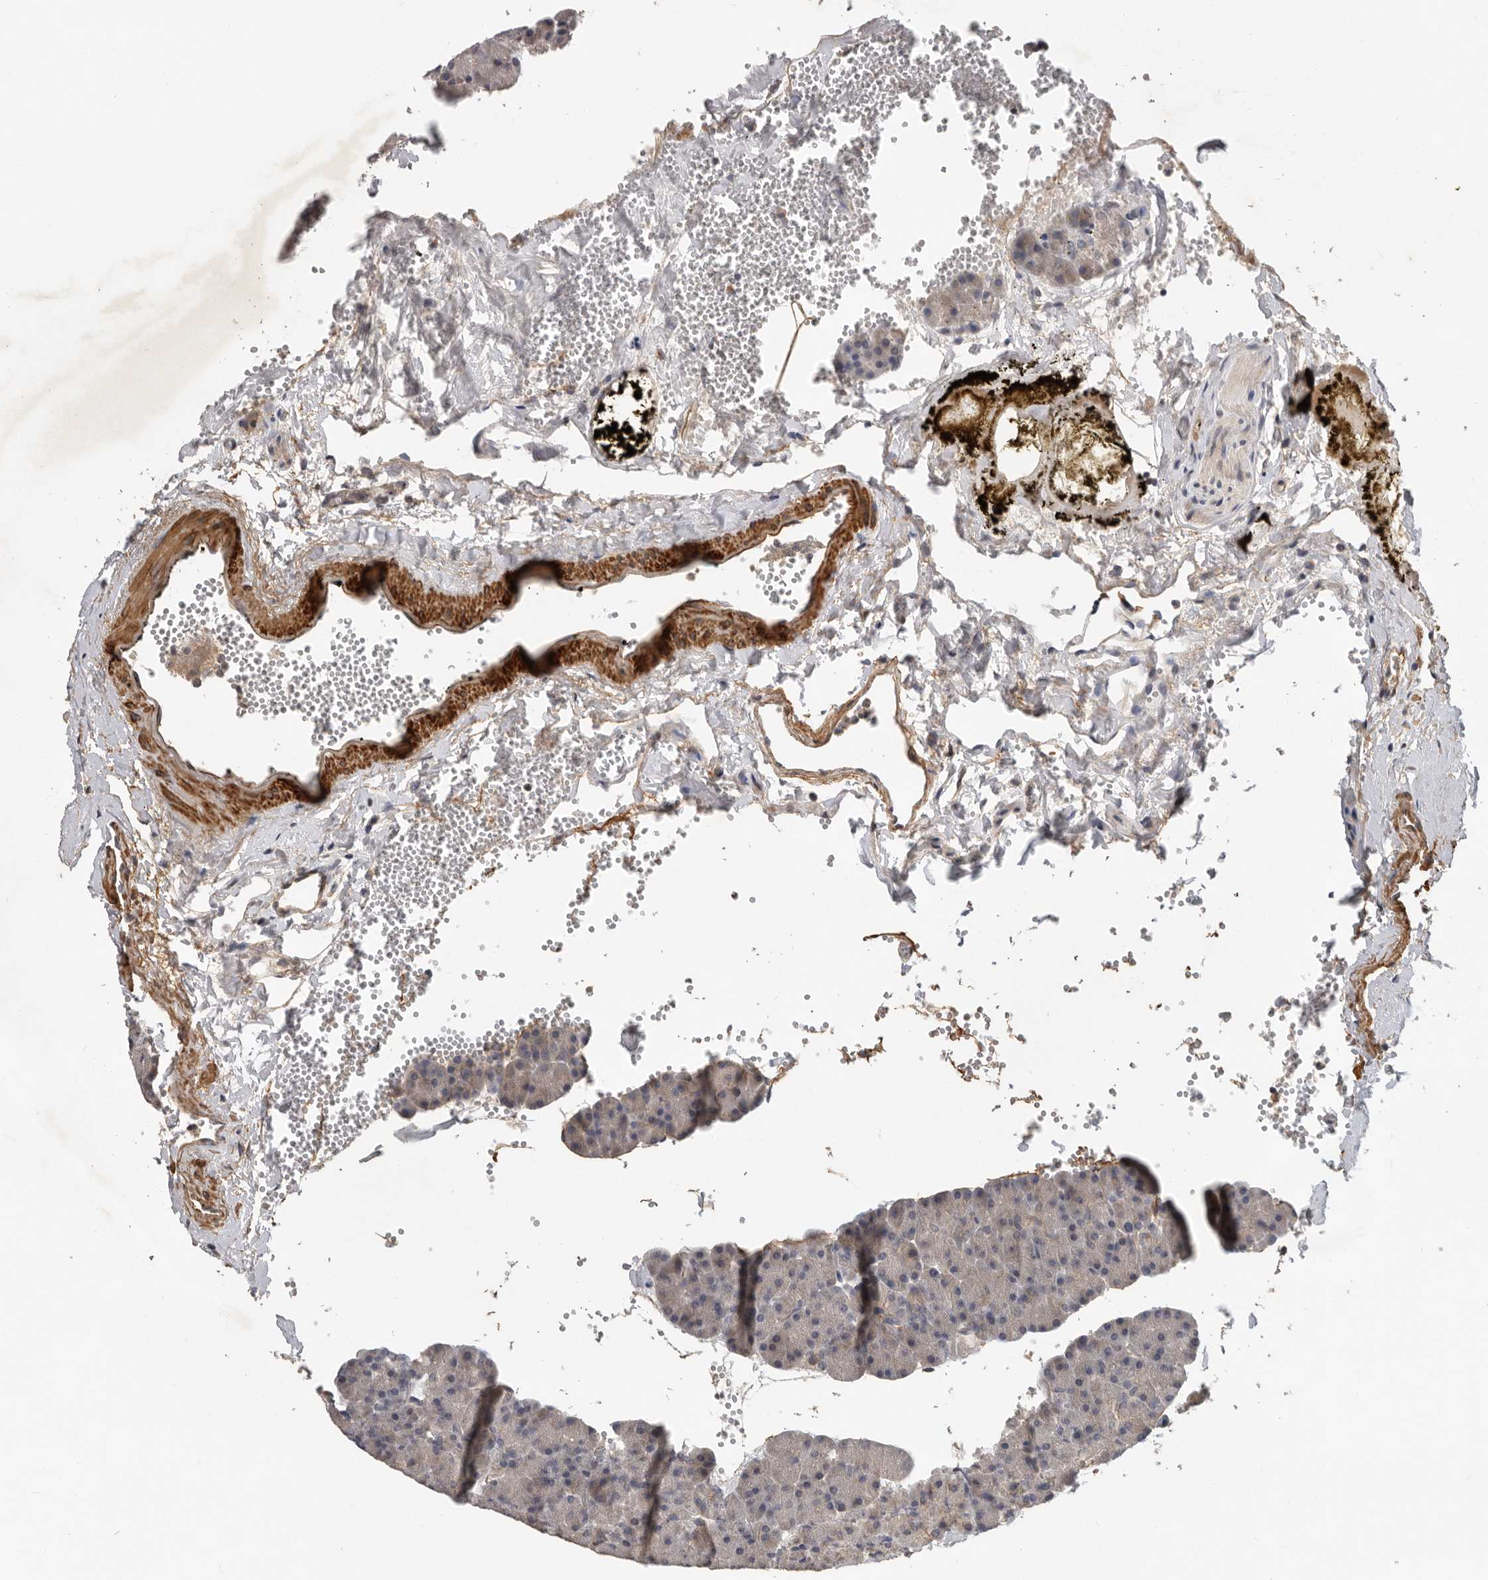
{"staining": {"intensity": "negative", "quantity": "none", "location": "none"}, "tissue": "pancreas", "cell_type": "Exocrine glandular cells", "image_type": "normal", "snomed": [{"axis": "morphology", "description": "Normal tissue, NOS"}, {"axis": "morphology", "description": "Carcinoid, malignant, NOS"}, {"axis": "topography", "description": "Pancreas"}], "caption": "High power microscopy histopathology image of an IHC photomicrograph of normal pancreas, revealing no significant expression in exocrine glandular cells. (Brightfield microscopy of DAB immunohistochemistry at high magnification).", "gene": "RNF157", "patient": {"sex": "female", "age": 35}}